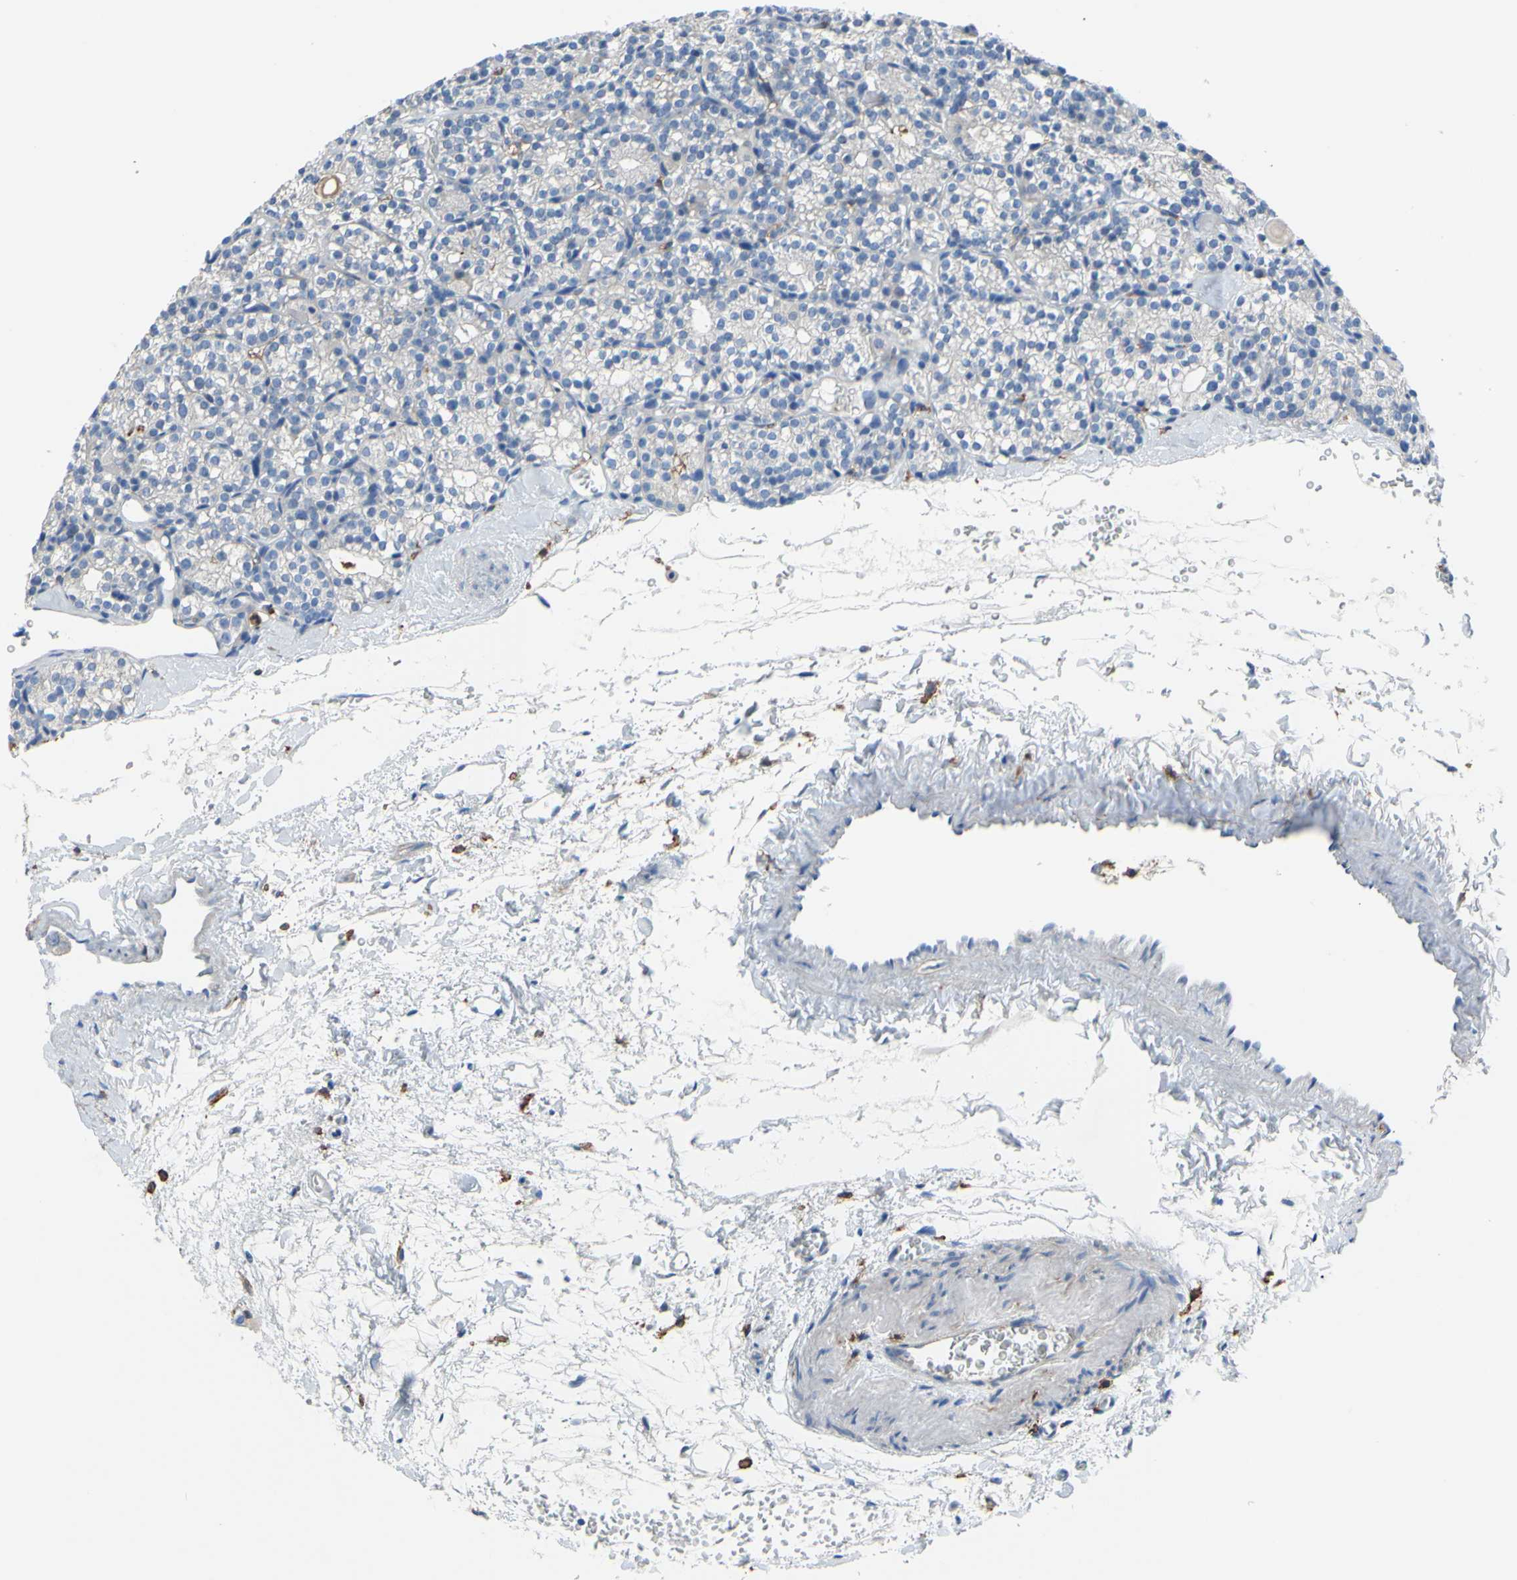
{"staining": {"intensity": "negative", "quantity": "none", "location": "none"}, "tissue": "parathyroid gland", "cell_type": "Glandular cells", "image_type": "normal", "snomed": [{"axis": "morphology", "description": "Normal tissue, NOS"}, {"axis": "topography", "description": "Parathyroid gland"}], "caption": "There is no significant staining in glandular cells of parathyroid gland. (Stains: DAB immunohistochemistry (IHC) with hematoxylin counter stain, Microscopy: brightfield microscopy at high magnification).", "gene": "FCGR2A", "patient": {"sex": "female", "age": 64}}